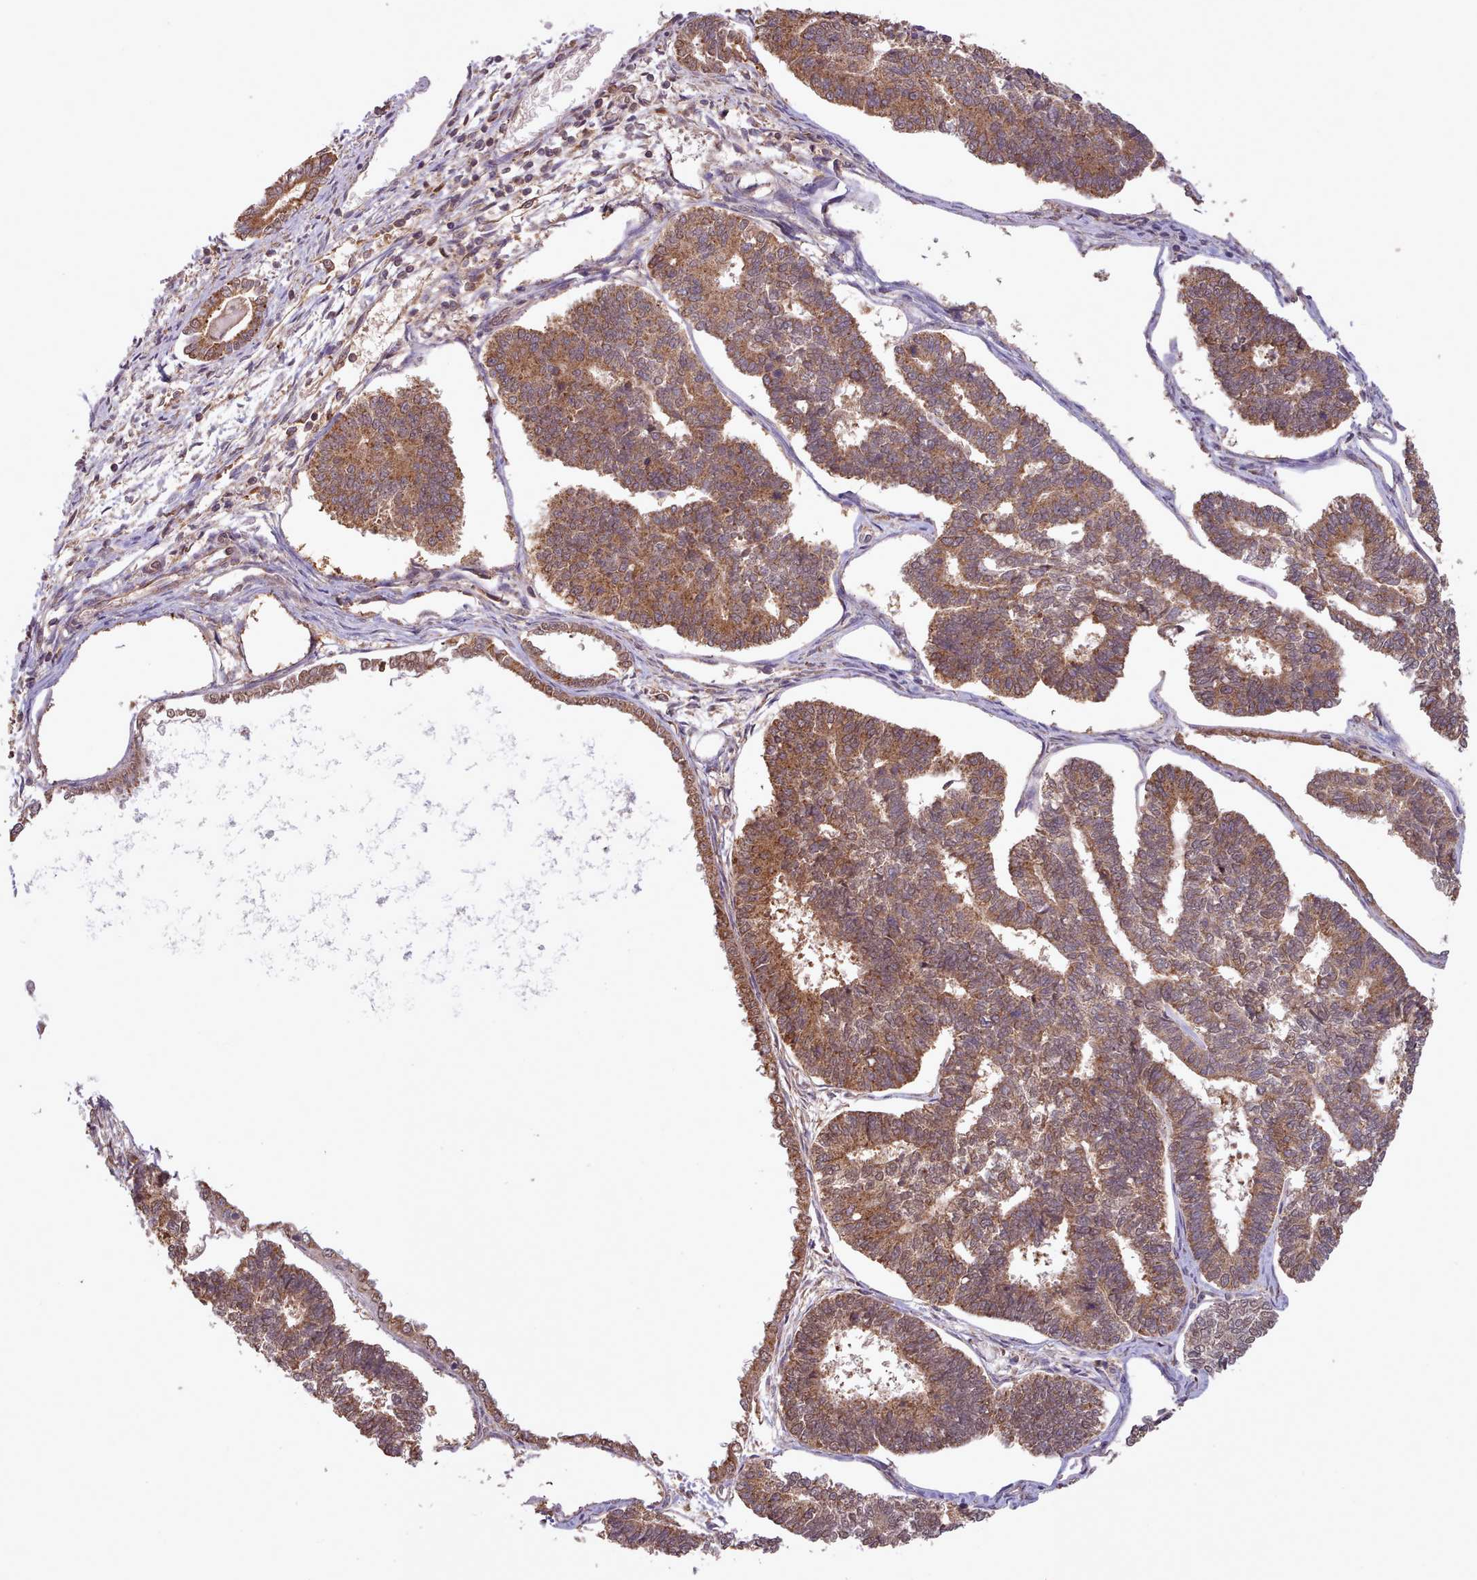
{"staining": {"intensity": "moderate", "quantity": ">75%", "location": "cytoplasmic/membranous"}, "tissue": "endometrial cancer", "cell_type": "Tumor cells", "image_type": "cancer", "snomed": [{"axis": "morphology", "description": "Adenocarcinoma, NOS"}, {"axis": "topography", "description": "Endometrium"}], "caption": "Human adenocarcinoma (endometrial) stained with a brown dye demonstrates moderate cytoplasmic/membranous positive positivity in about >75% of tumor cells.", "gene": "PIP4P1", "patient": {"sex": "female", "age": 70}}